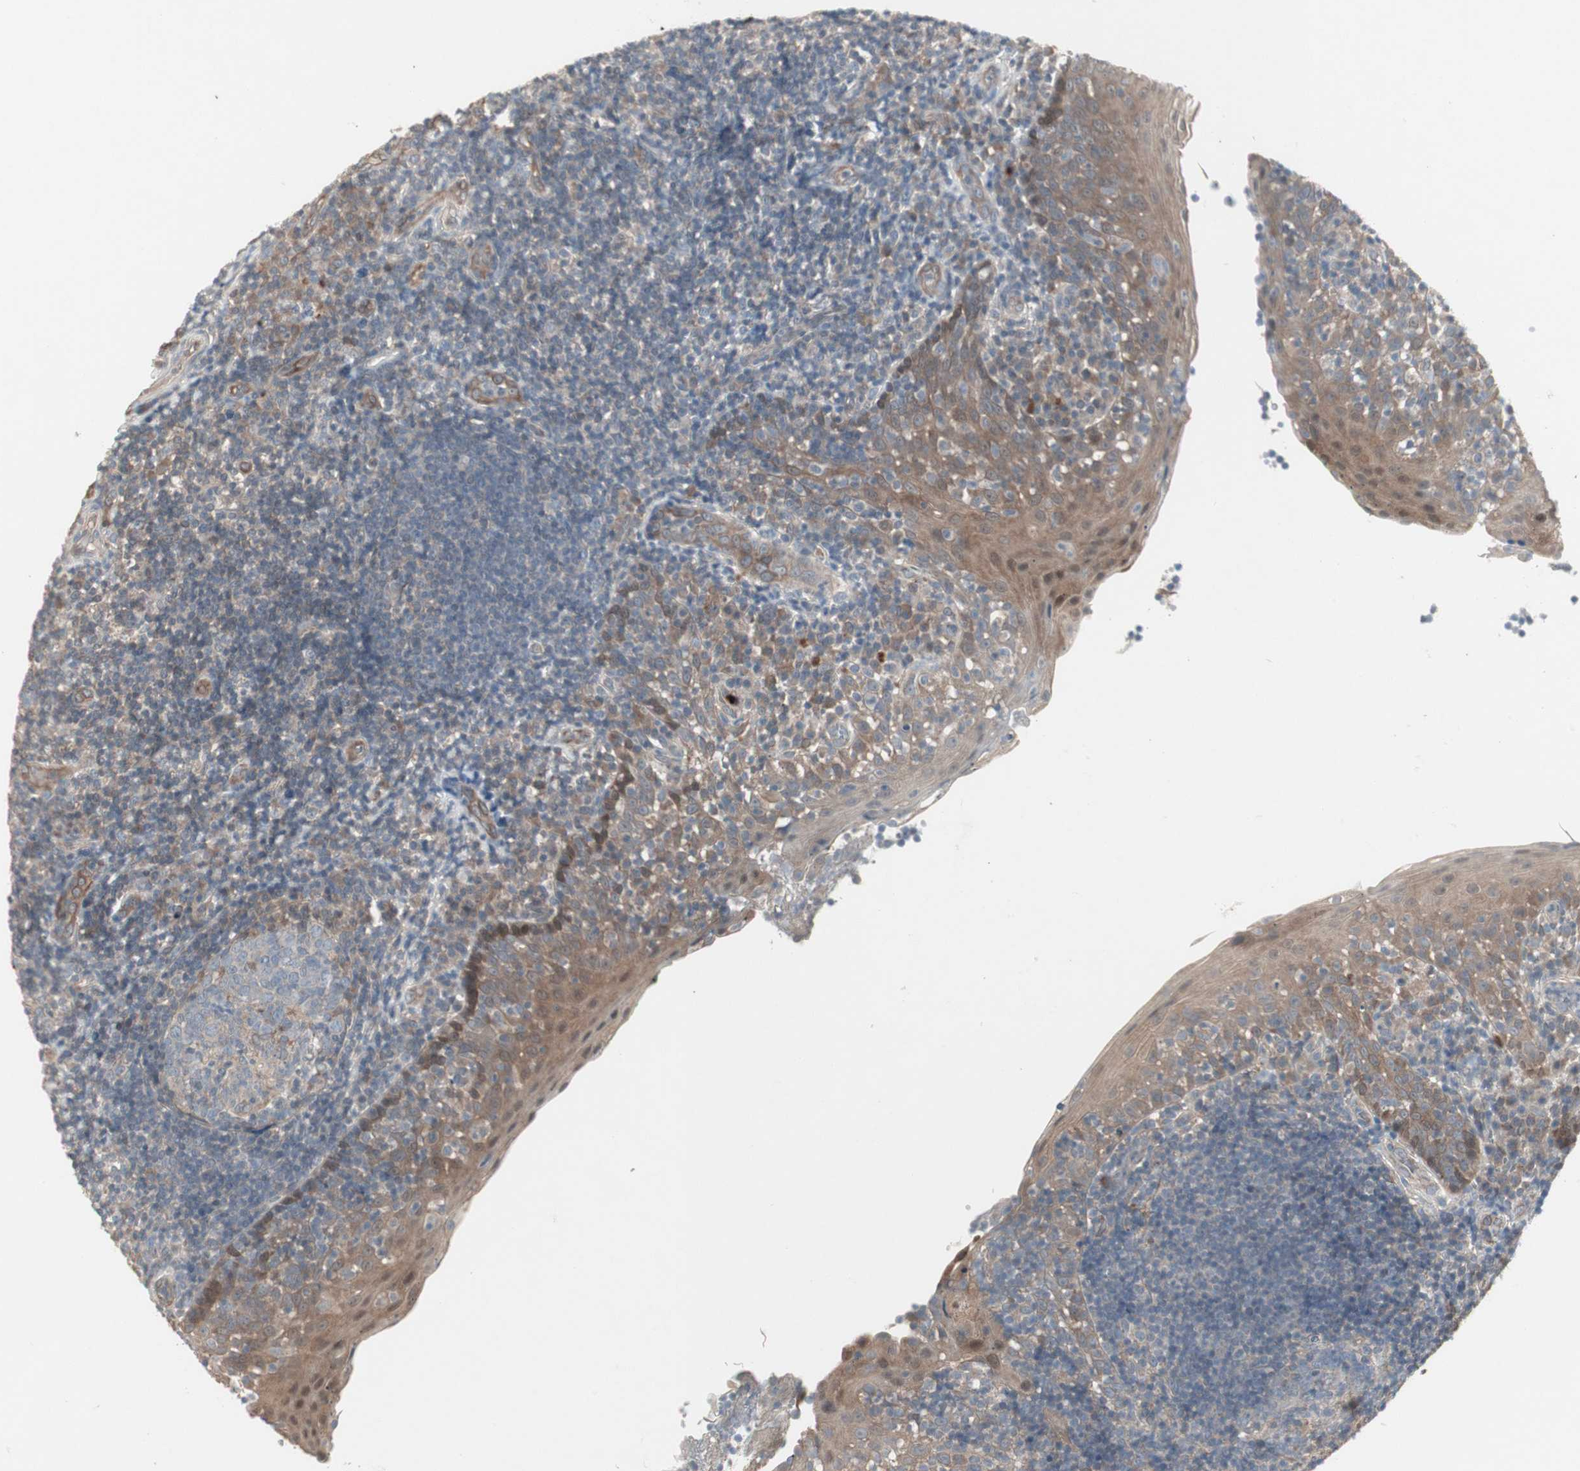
{"staining": {"intensity": "weak", "quantity": "<25%", "location": "cytoplasmic/membranous"}, "tissue": "tonsil", "cell_type": "Germinal center cells", "image_type": "normal", "snomed": [{"axis": "morphology", "description": "Normal tissue, NOS"}, {"axis": "topography", "description": "Tonsil"}], "caption": "IHC image of benign human tonsil stained for a protein (brown), which demonstrates no expression in germinal center cells.", "gene": "JMJD7", "patient": {"sex": "female", "age": 40}}